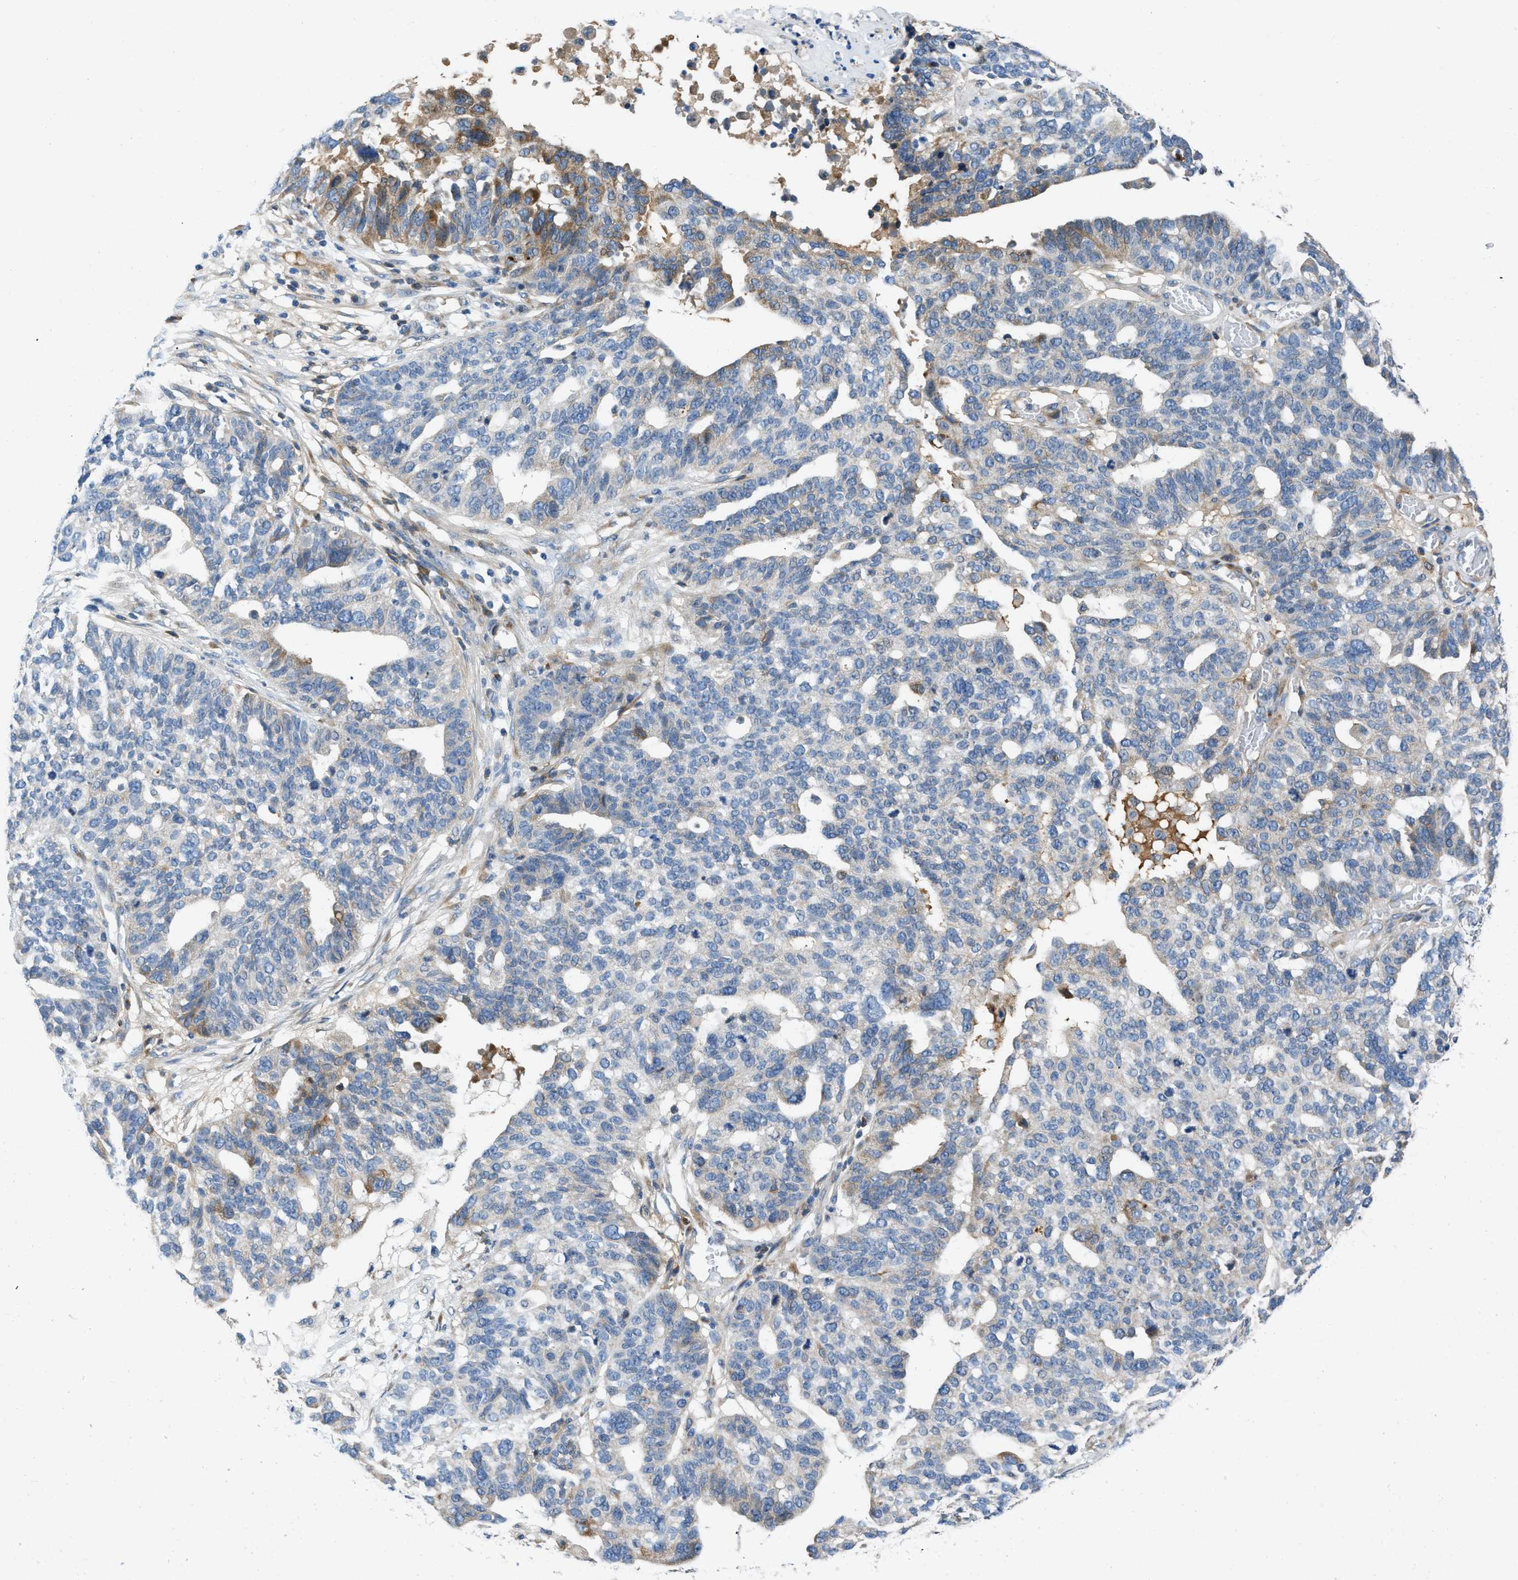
{"staining": {"intensity": "moderate", "quantity": "<25%", "location": "cytoplasmic/membranous"}, "tissue": "ovarian cancer", "cell_type": "Tumor cells", "image_type": "cancer", "snomed": [{"axis": "morphology", "description": "Cystadenocarcinoma, serous, NOS"}, {"axis": "topography", "description": "Ovary"}], "caption": "Immunohistochemical staining of ovarian serous cystadenocarcinoma shows low levels of moderate cytoplasmic/membranous positivity in approximately <25% of tumor cells.", "gene": "GGCX", "patient": {"sex": "female", "age": 59}}